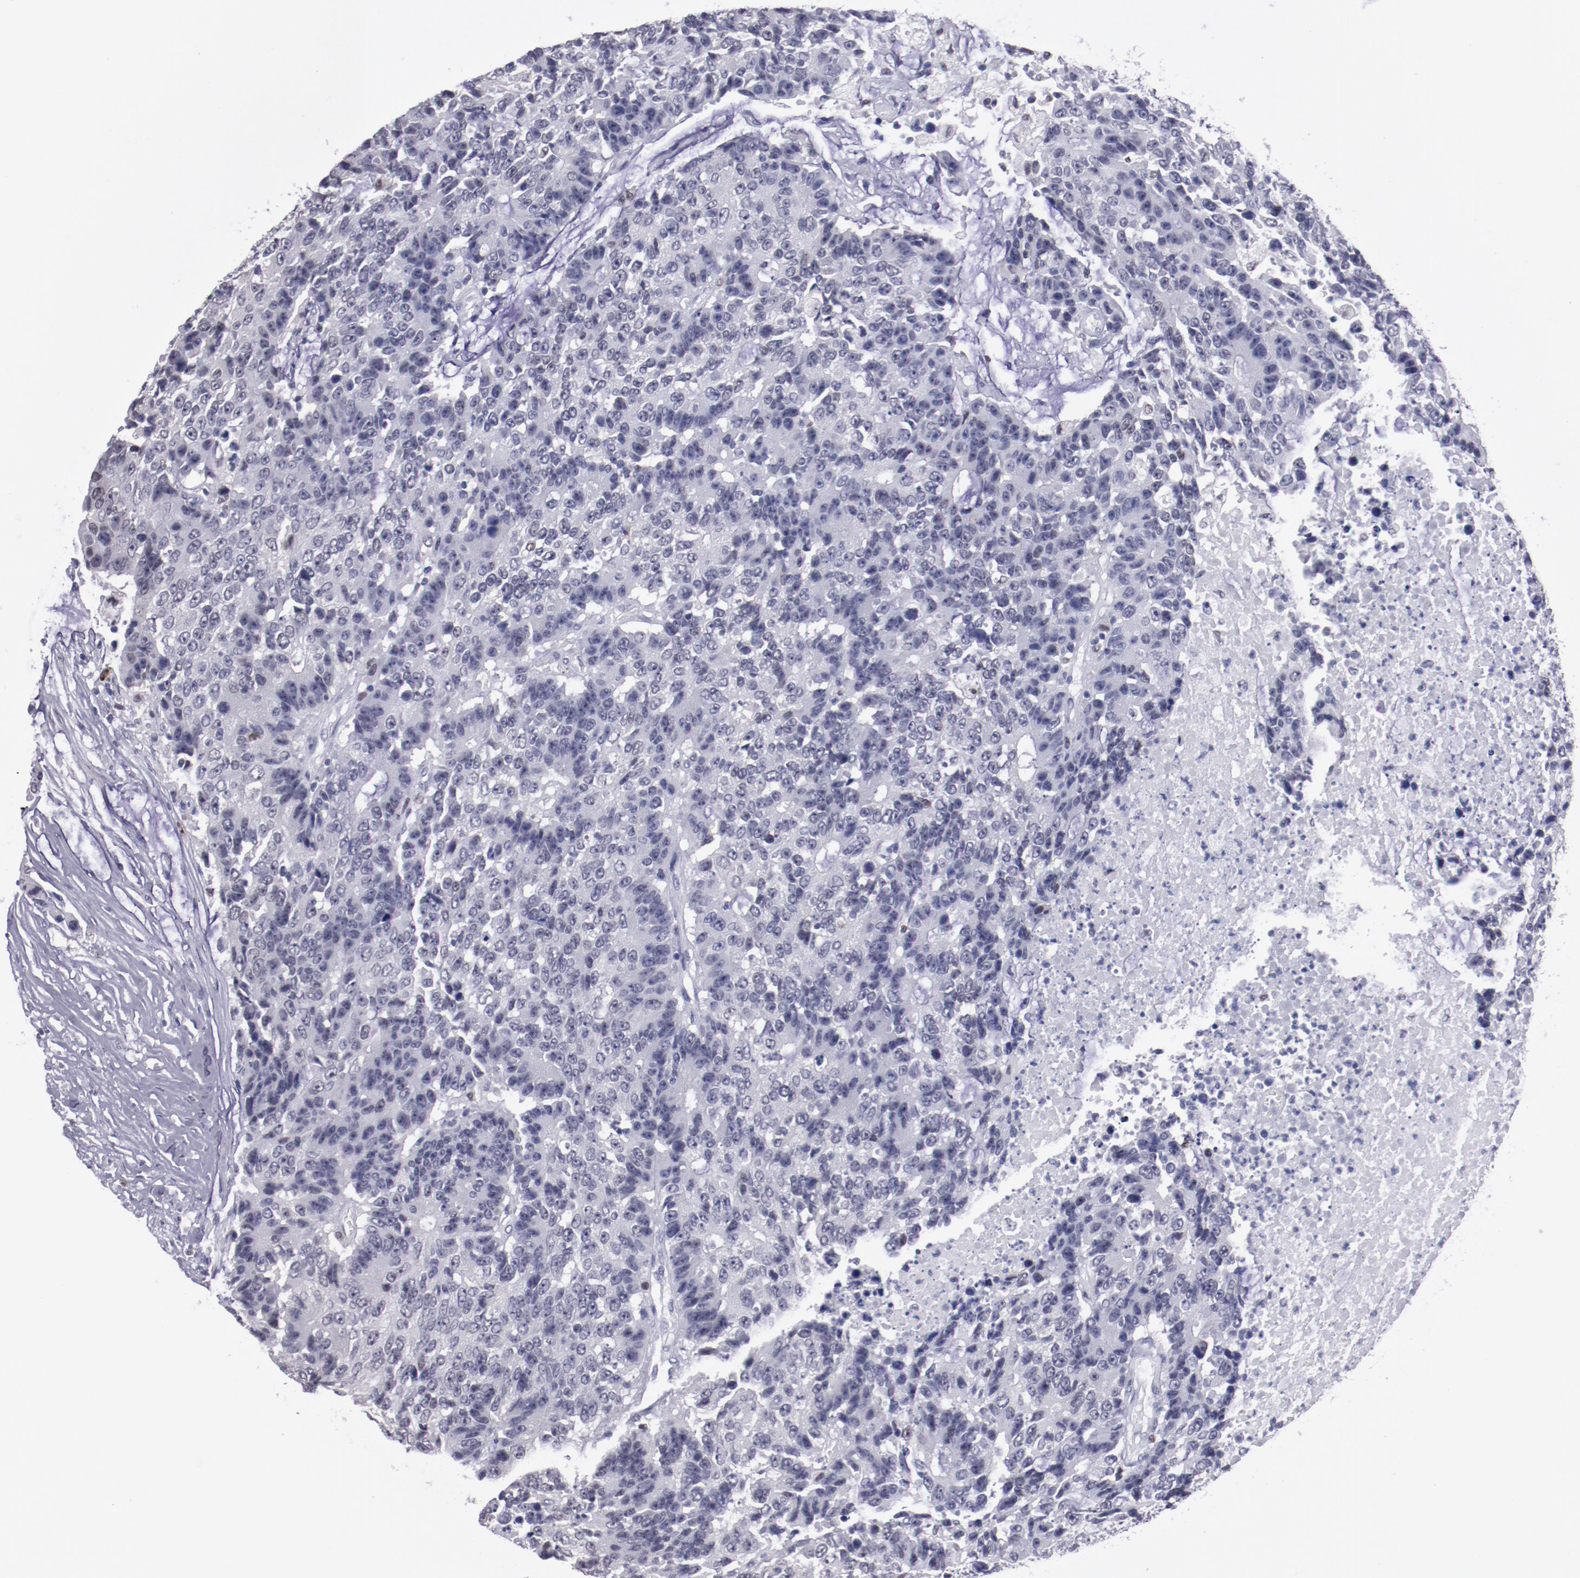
{"staining": {"intensity": "negative", "quantity": "none", "location": "none"}, "tissue": "colorectal cancer", "cell_type": "Tumor cells", "image_type": "cancer", "snomed": [{"axis": "morphology", "description": "Adenocarcinoma, NOS"}, {"axis": "topography", "description": "Colon"}], "caption": "A high-resolution image shows immunohistochemistry (IHC) staining of colorectal cancer, which reveals no significant expression in tumor cells.", "gene": "IRF8", "patient": {"sex": "female", "age": 86}}